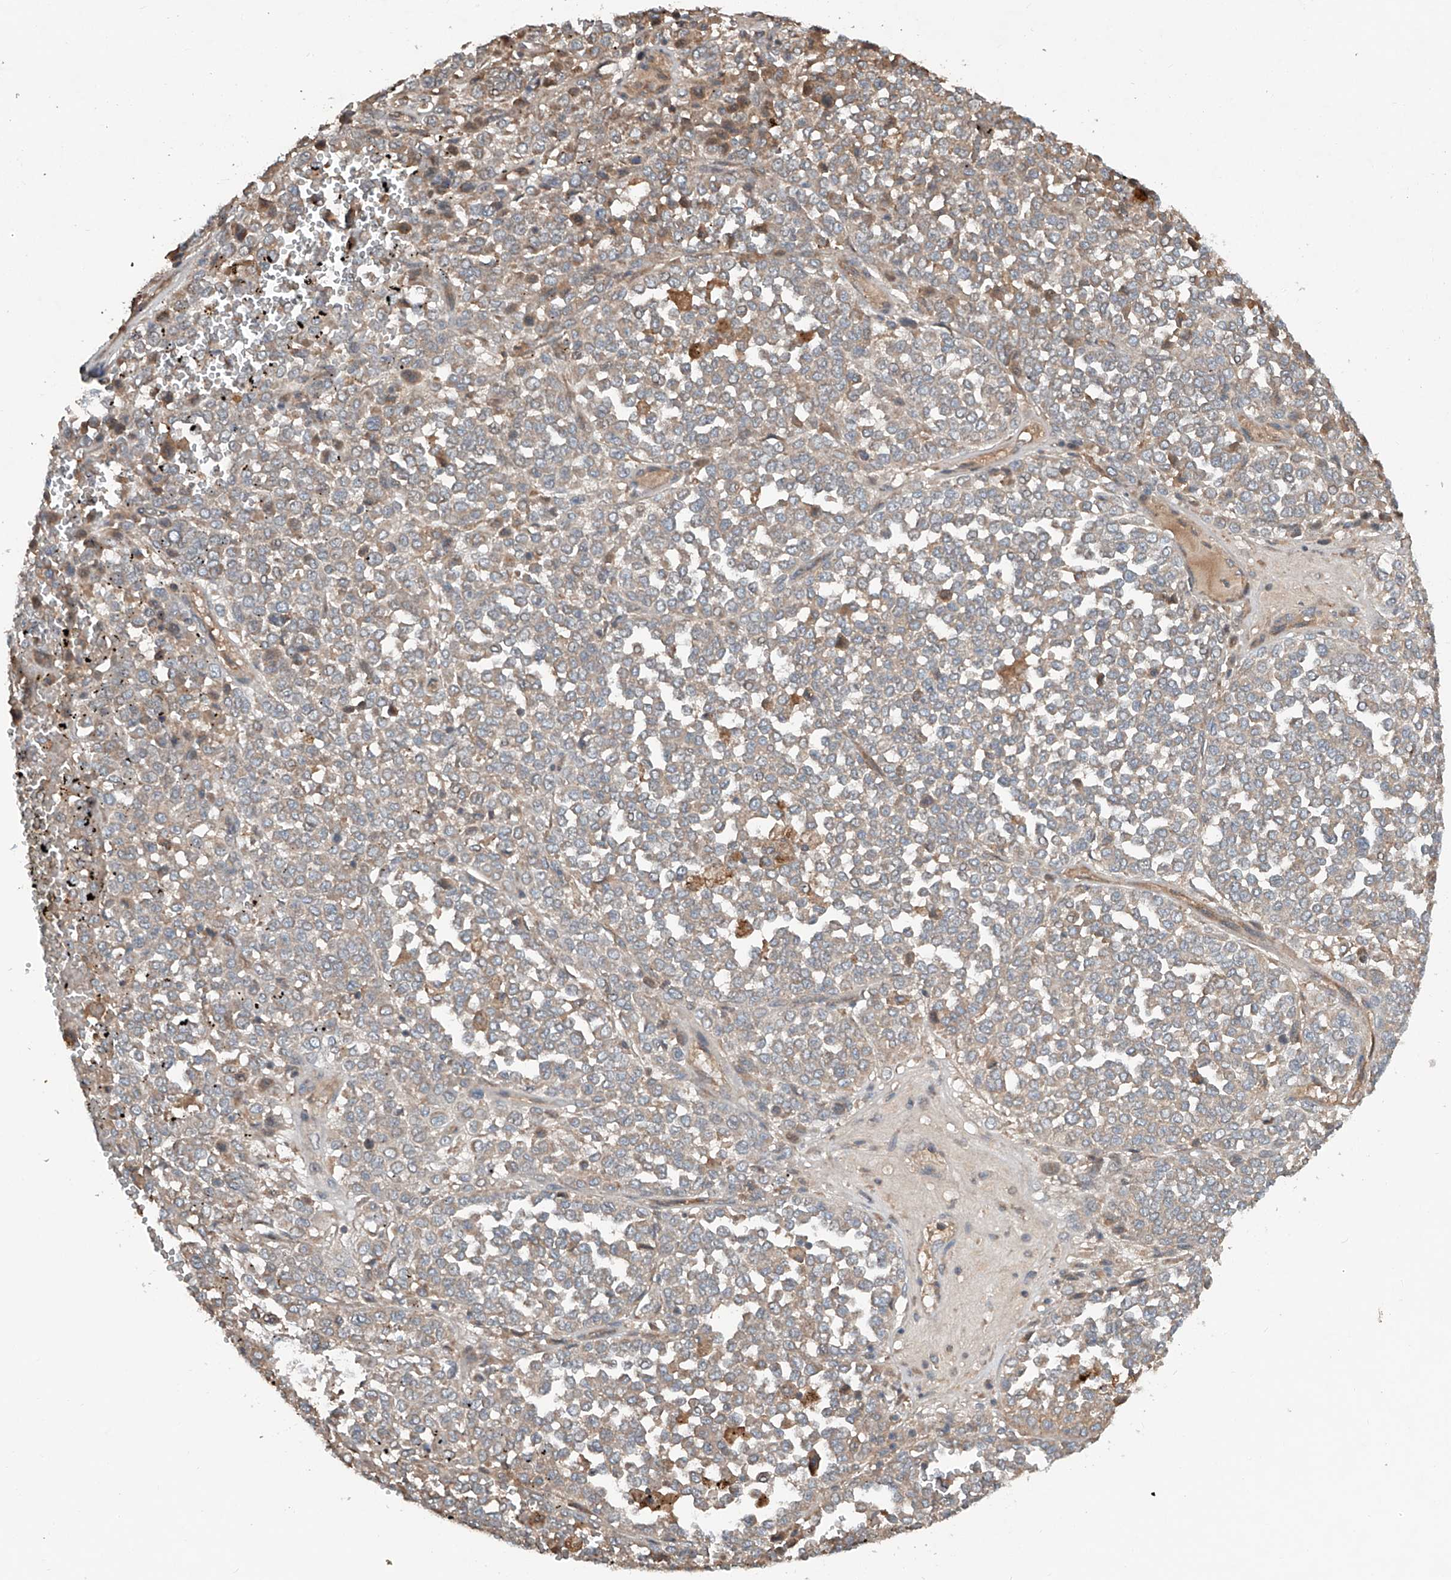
{"staining": {"intensity": "weak", "quantity": ">75%", "location": "cytoplasmic/membranous"}, "tissue": "melanoma", "cell_type": "Tumor cells", "image_type": "cancer", "snomed": [{"axis": "morphology", "description": "Malignant melanoma, Metastatic site"}, {"axis": "topography", "description": "Pancreas"}], "caption": "Tumor cells show low levels of weak cytoplasmic/membranous staining in approximately >75% of cells in melanoma.", "gene": "ADAM23", "patient": {"sex": "female", "age": 30}}